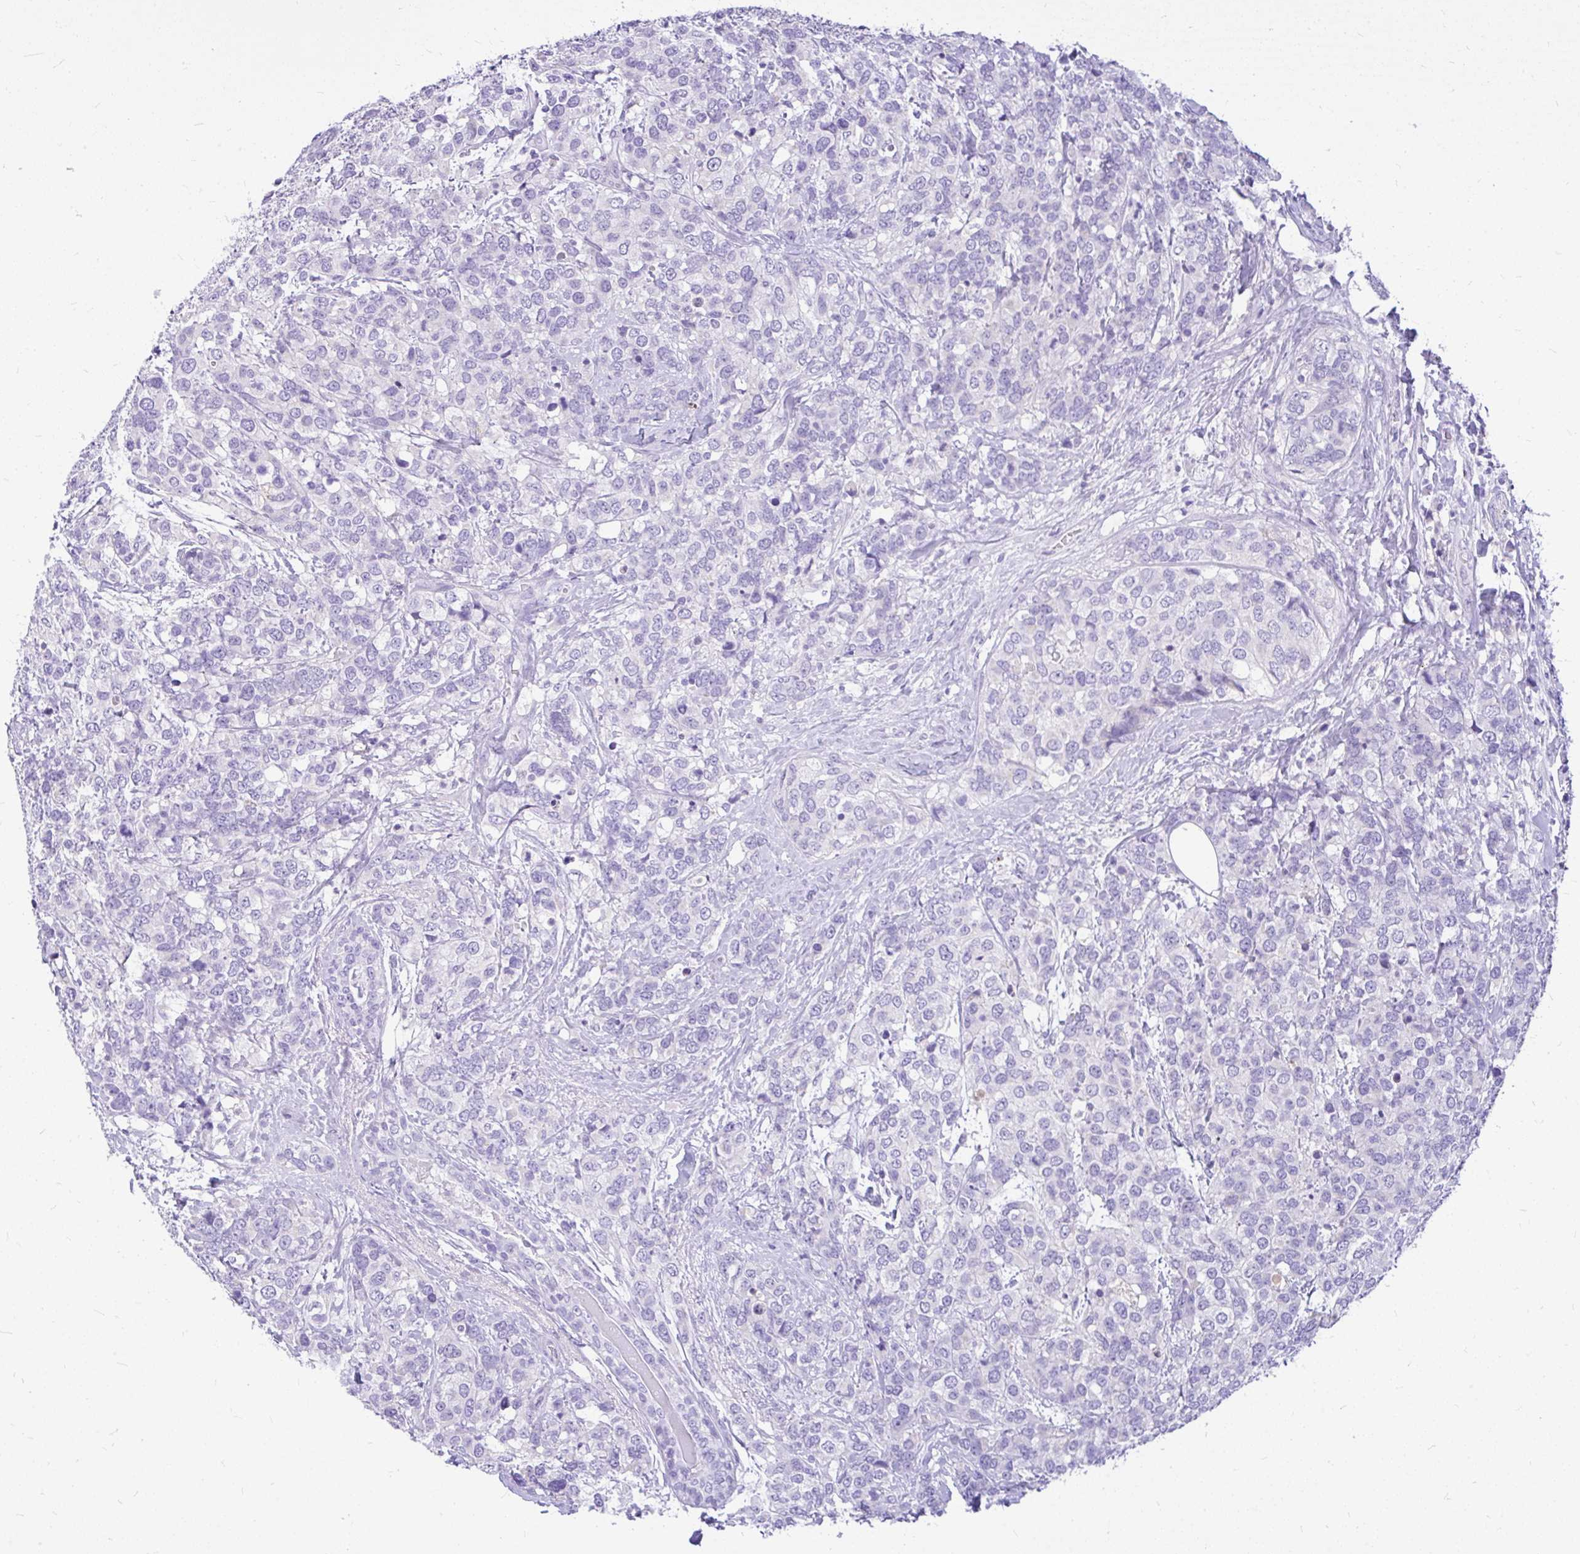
{"staining": {"intensity": "negative", "quantity": "none", "location": "none"}, "tissue": "breast cancer", "cell_type": "Tumor cells", "image_type": "cancer", "snomed": [{"axis": "morphology", "description": "Lobular carcinoma"}, {"axis": "topography", "description": "Breast"}], "caption": "Breast lobular carcinoma was stained to show a protein in brown. There is no significant staining in tumor cells.", "gene": "MAP1LC3A", "patient": {"sex": "female", "age": 59}}